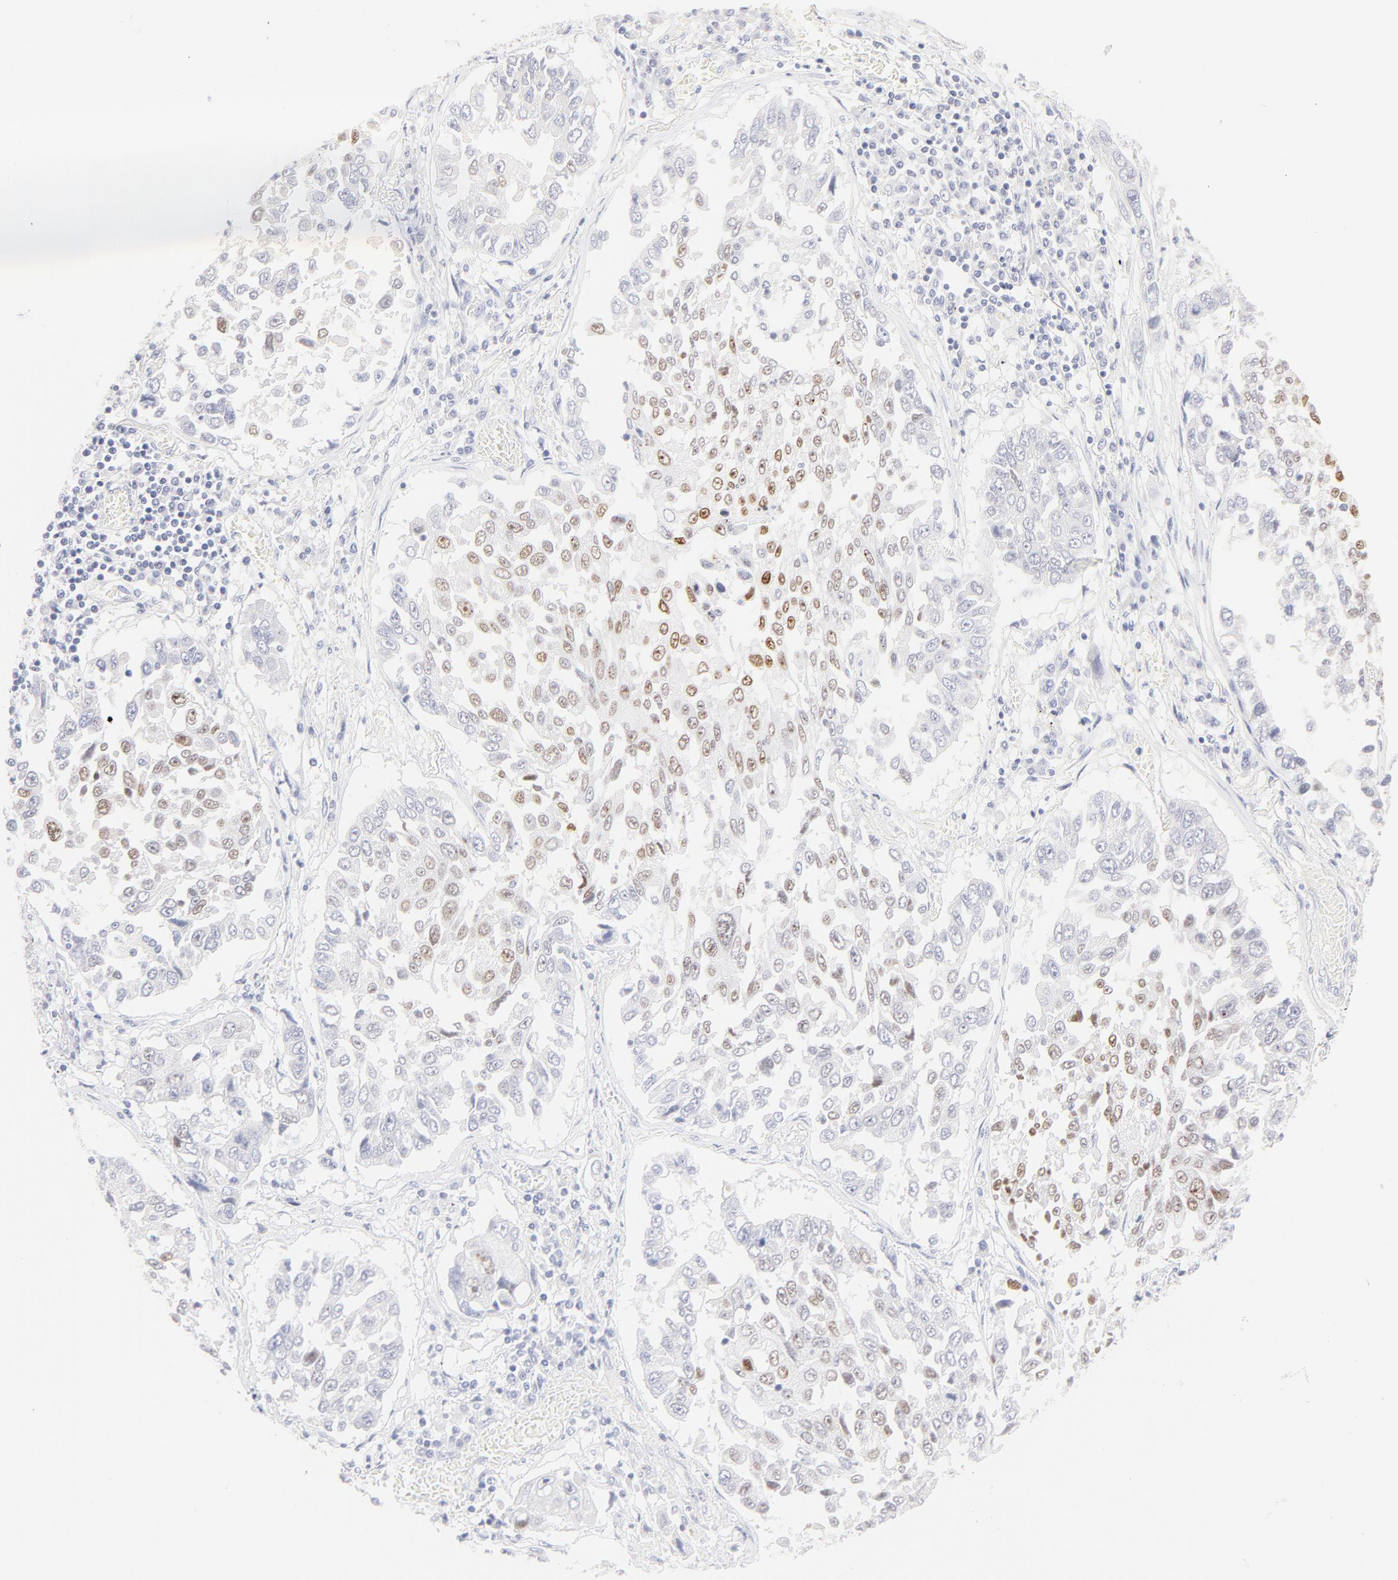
{"staining": {"intensity": "moderate", "quantity": "25%-75%", "location": "nuclear"}, "tissue": "lung cancer", "cell_type": "Tumor cells", "image_type": "cancer", "snomed": [{"axis": "morphology", "description": "Squamous cell carcinoma, NOS"}, {"axis": "topography", "description": "Lung"}], "caption": "Moderate nuclear protein staining is appreciated in approximately 25%-75% of tumor cells in lung cancer.", "gene": "ELF3", "patient": {"sex": "male", "age": 71}}